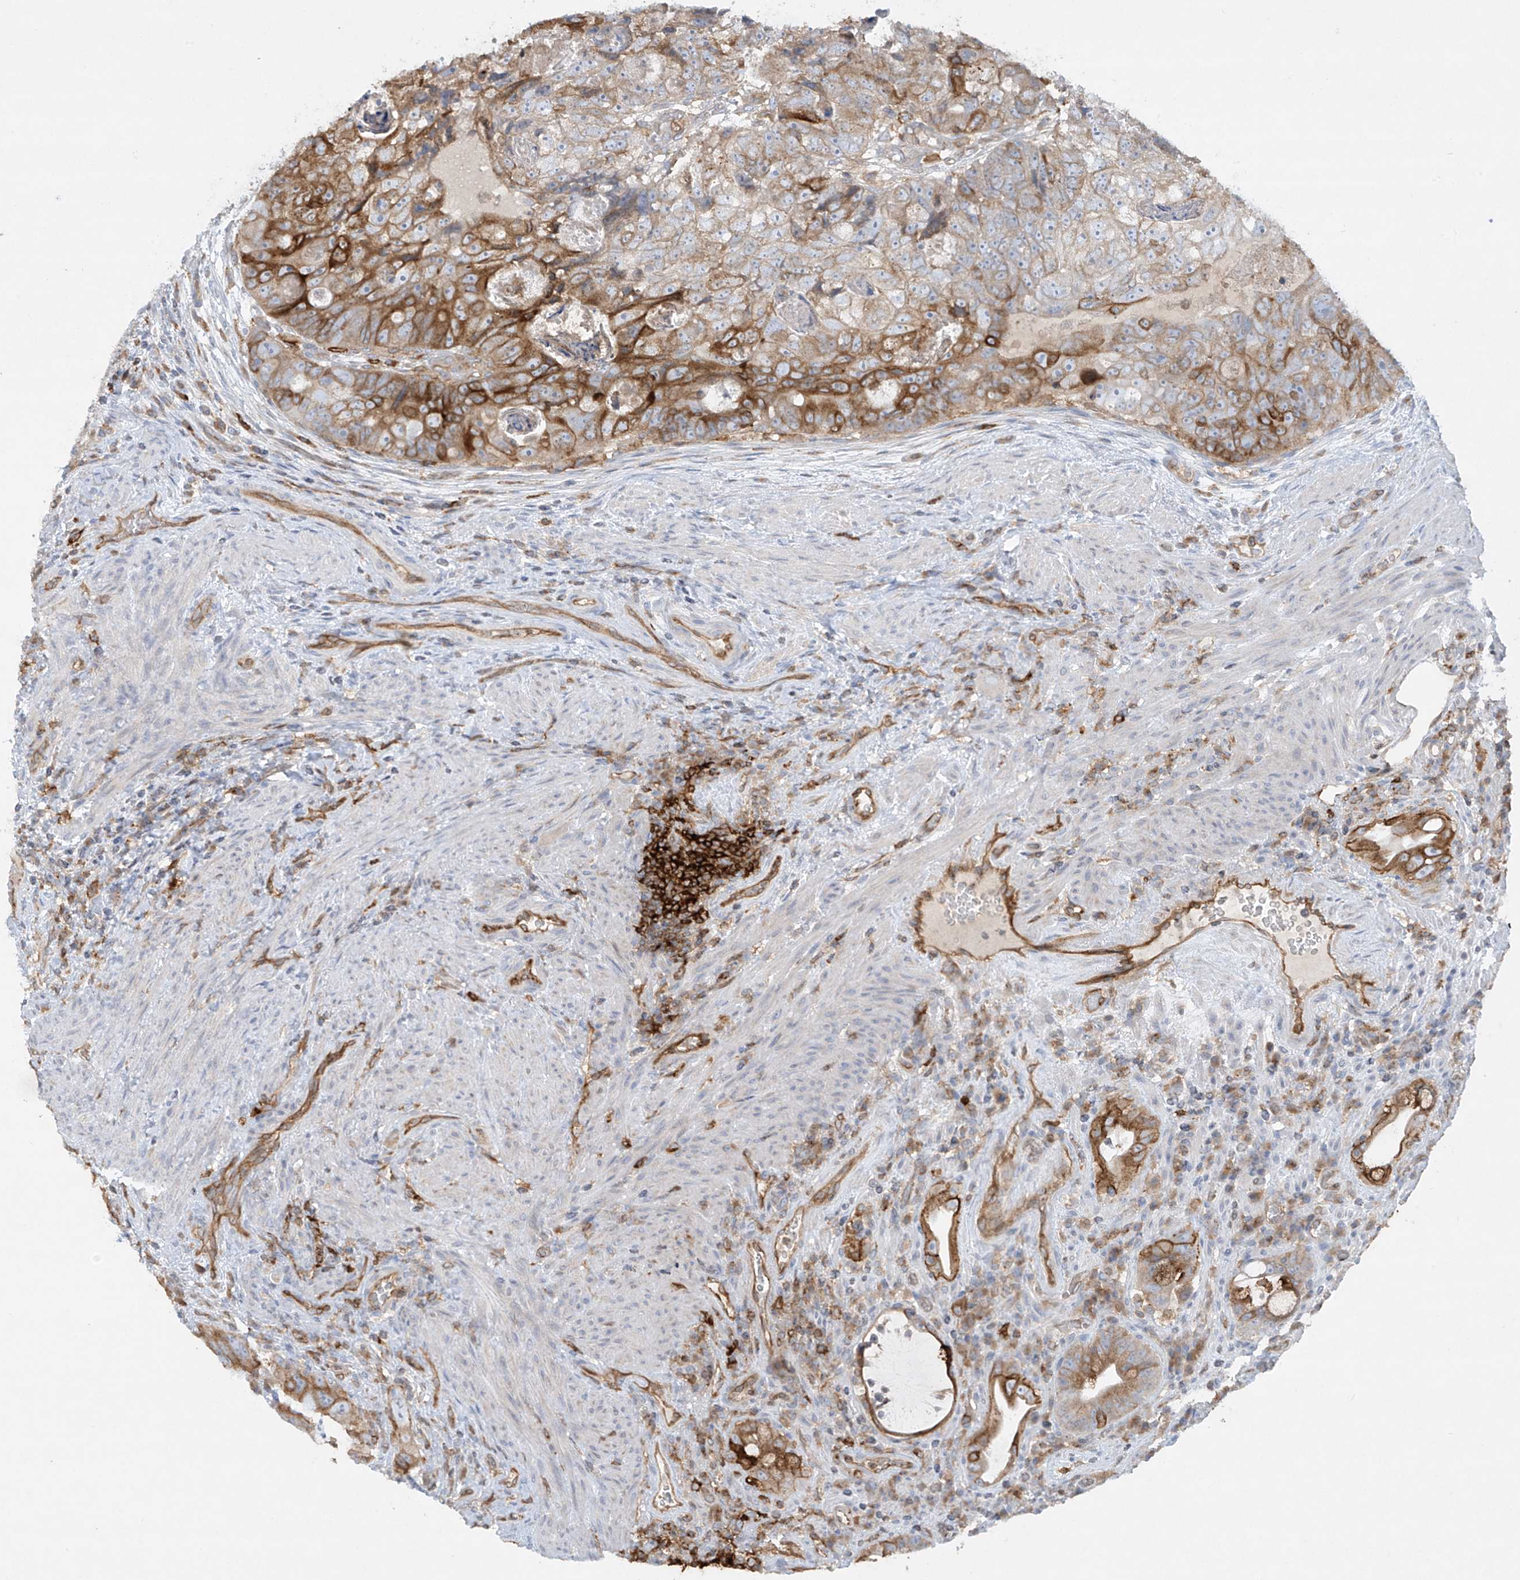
{"staining": {"intensity": "strong", "quantity": "25%-75%", "location": "cytoplasmic/membranous"}, "tissue": "colorectal cancer", "cell_type": "Tumor cells", "image_type": "cancer", "snomed": [{"axis": "morphology", "description": "Adenocarcinoma, NOS"}, {"axis": "topography", "description": "Rectum"}], "caption": "Tumor cells demonstrate strong cytoplasmic/membranous expression in about 25%-75% of cells in adenocarcinoma (colorectal).", "gene": "HLA-E", "patient": {"sex": "male", "age": 59}}